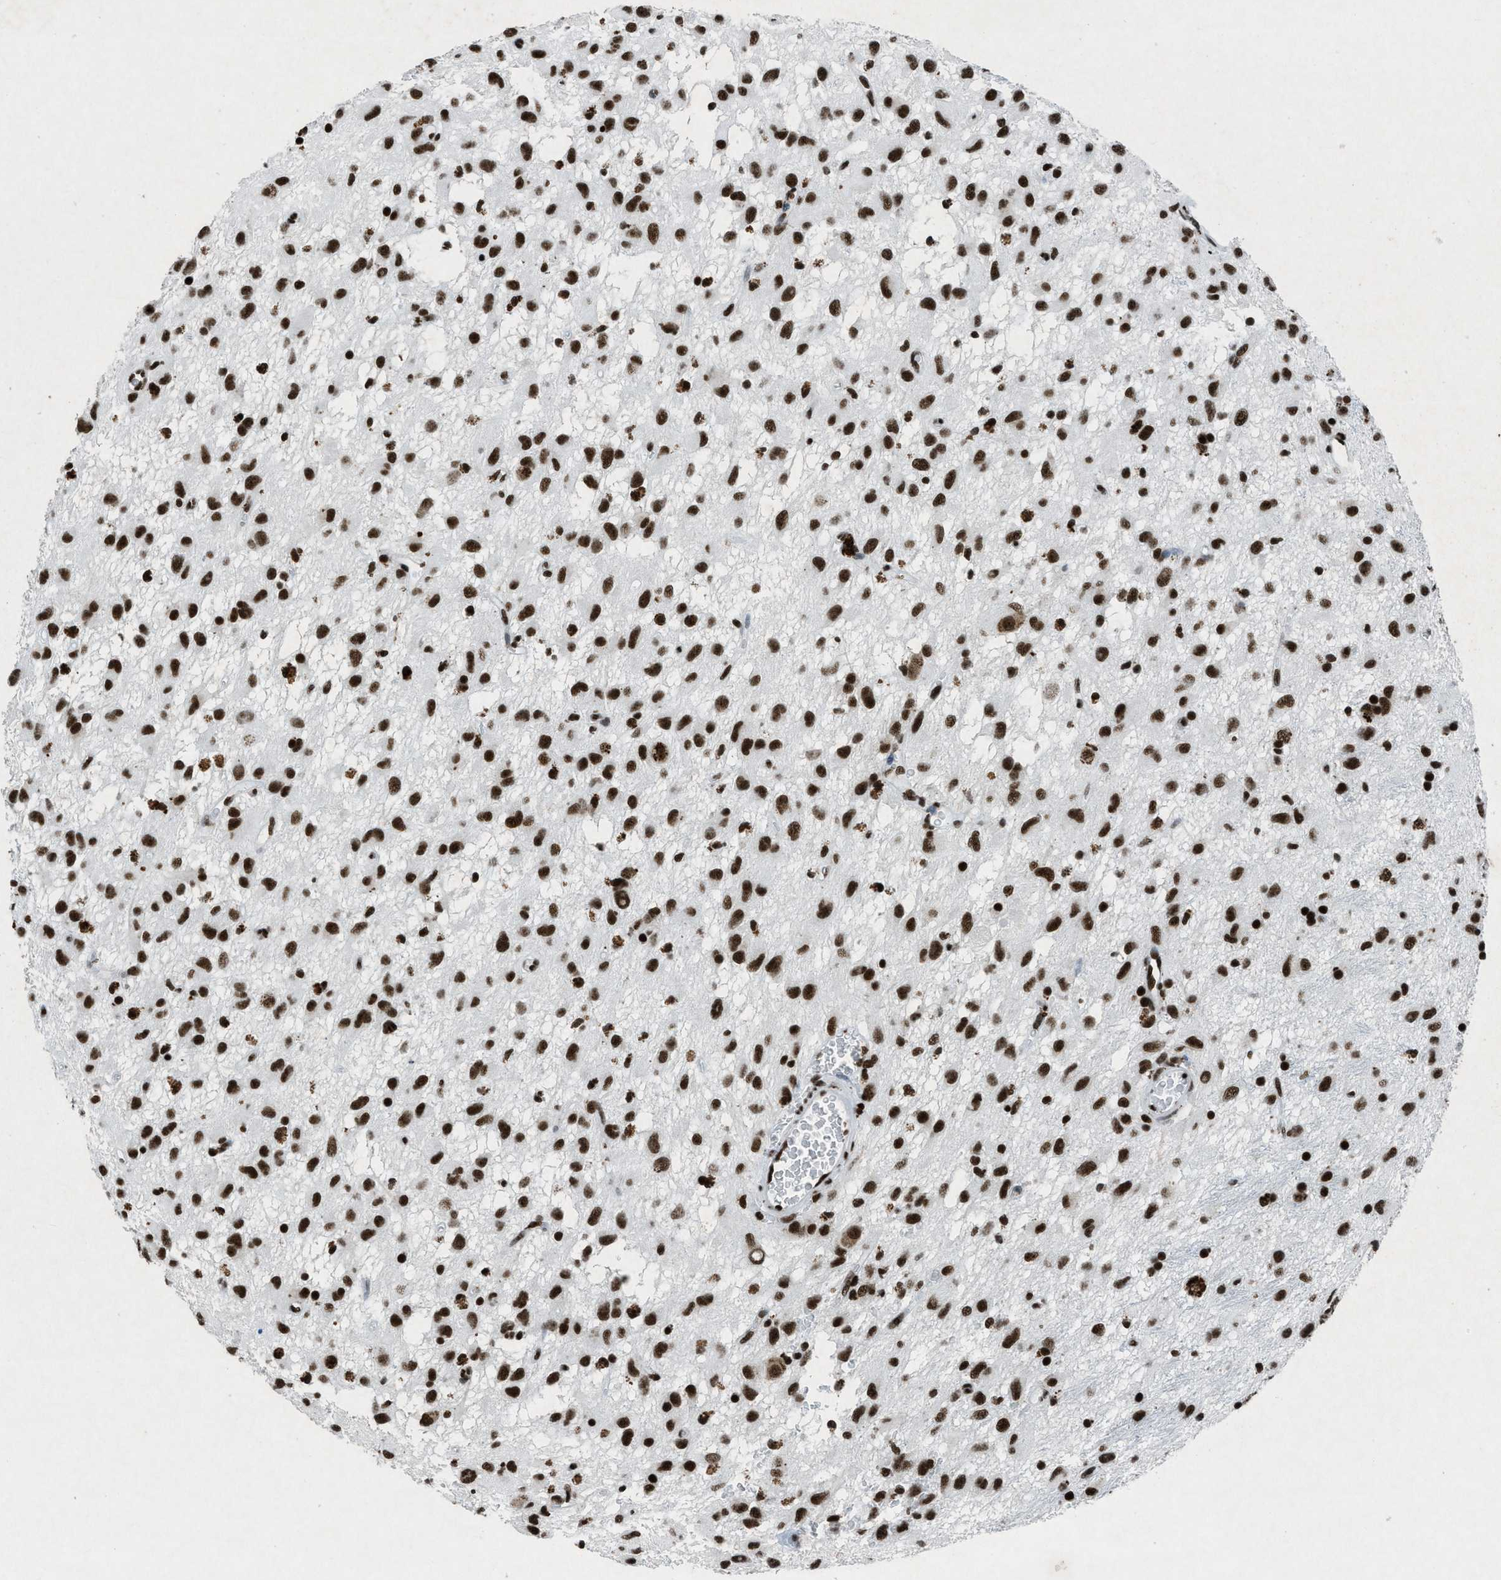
{"staining": {"intensity": "strong", "quantity": ">75%", "location": "nuclear"}, "tissue": "glioma", "cell_type": "Tumor cells", "image_type": "cancer", "snomed": [{"axis": "morphology", "description": "Glioma, malignant, Low grade"}, {"axis": "topography", "description": "Brain"}], "caption": "A photomicrograph of human glioma stained for a protein displays strong nuclear brown staining in tumor cells.", "gene": "NXF1", "patient": {"sex": "male", "age": 77}}